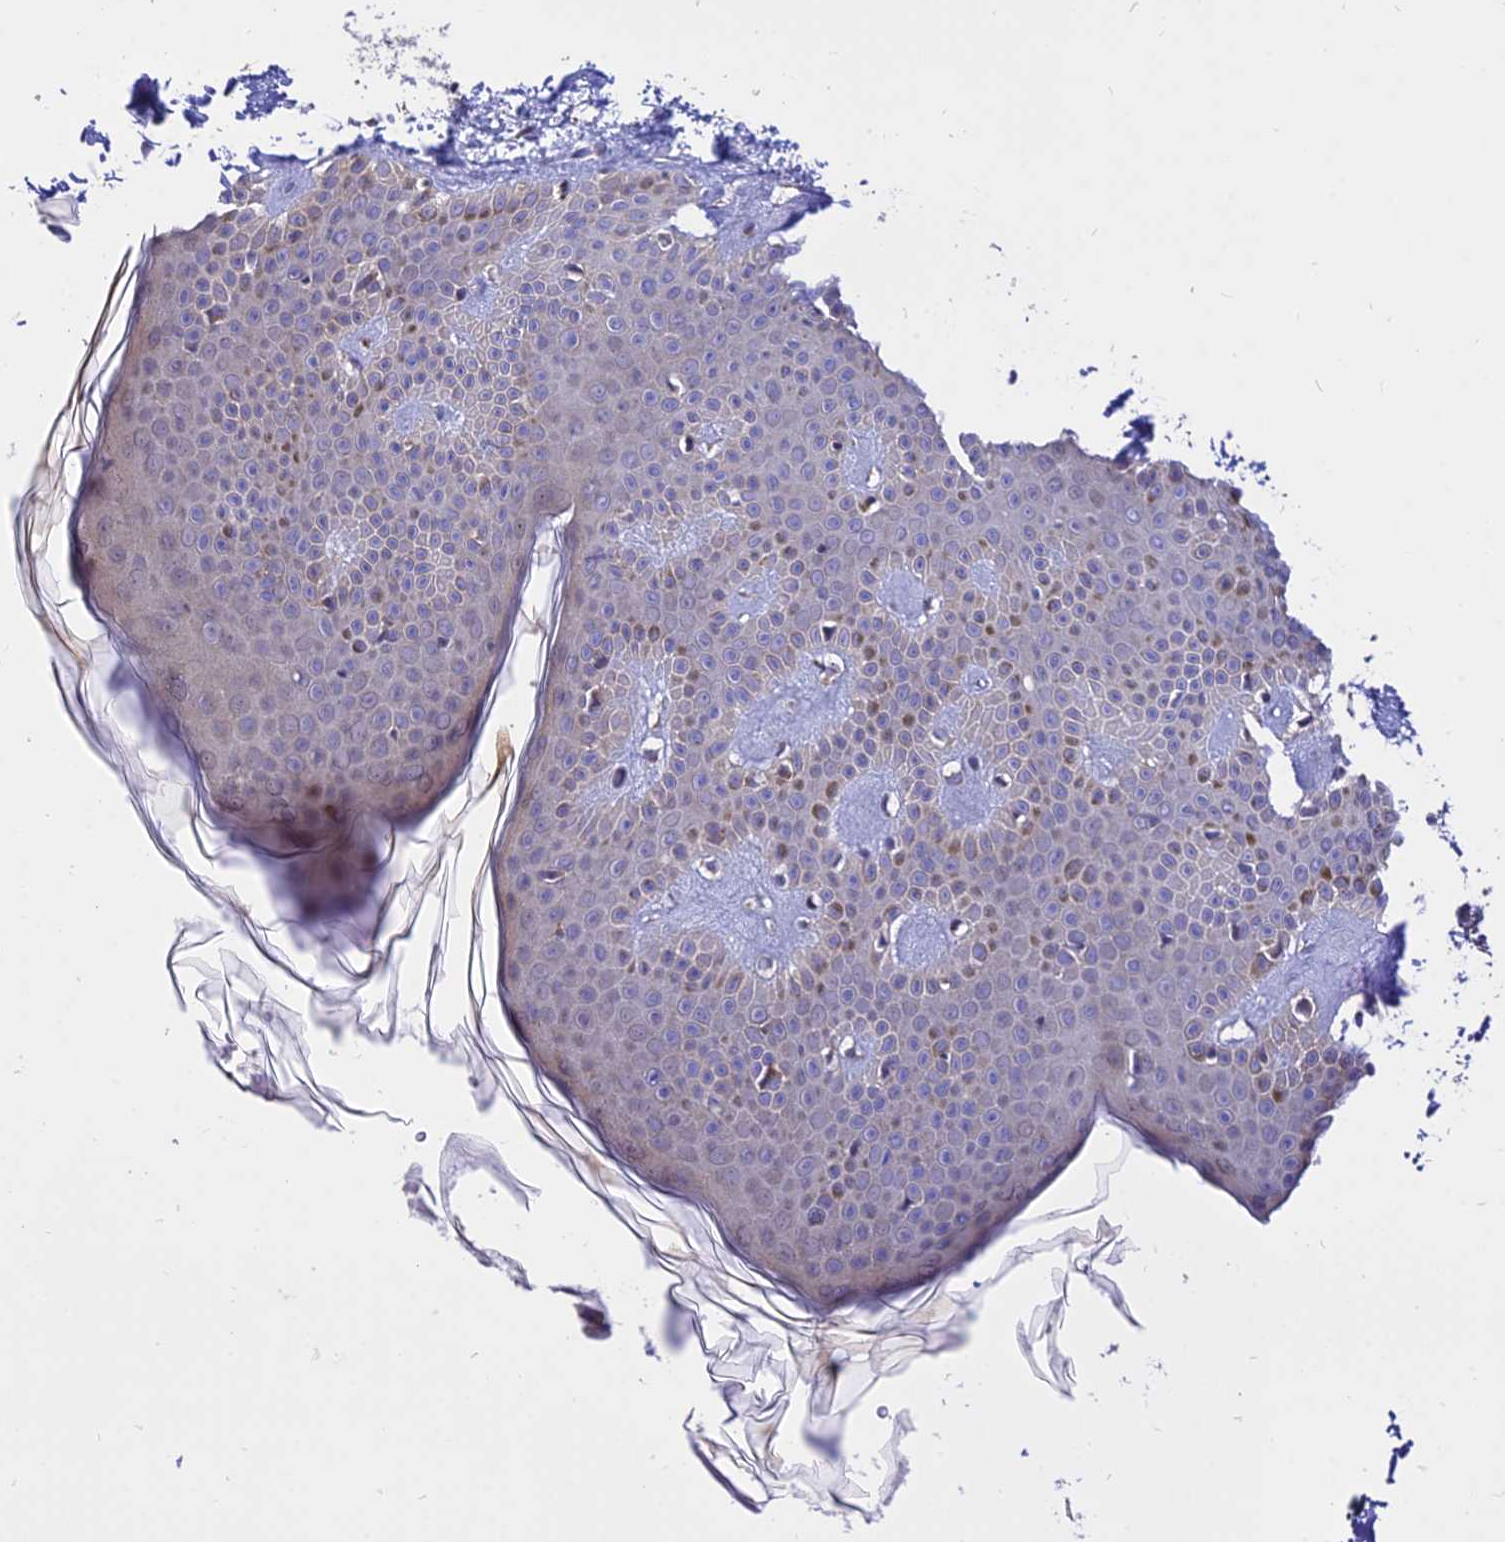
{"staining": {"intensity": "negative", "quantity": "none", "location": "none"}, "tissue": "skin", "cell_type": "Fibroblasts", "image_type": "normal", "snomed": [{"axis": "morphology", "description": "Normal tissue, NOS"}, {"axis": "topography", "description": "Skin"}], "caption": "Protein analysis of unremarkable skin reveals no significant expression in fibroblasts. The staining is performed using DAB (3,3'-diaminobenzidine) brown chromogen with nuclei counter-stained in using hematoxylin.", "gene": "CDC37L1", "patient": {"sex": "male", "age": 67}}